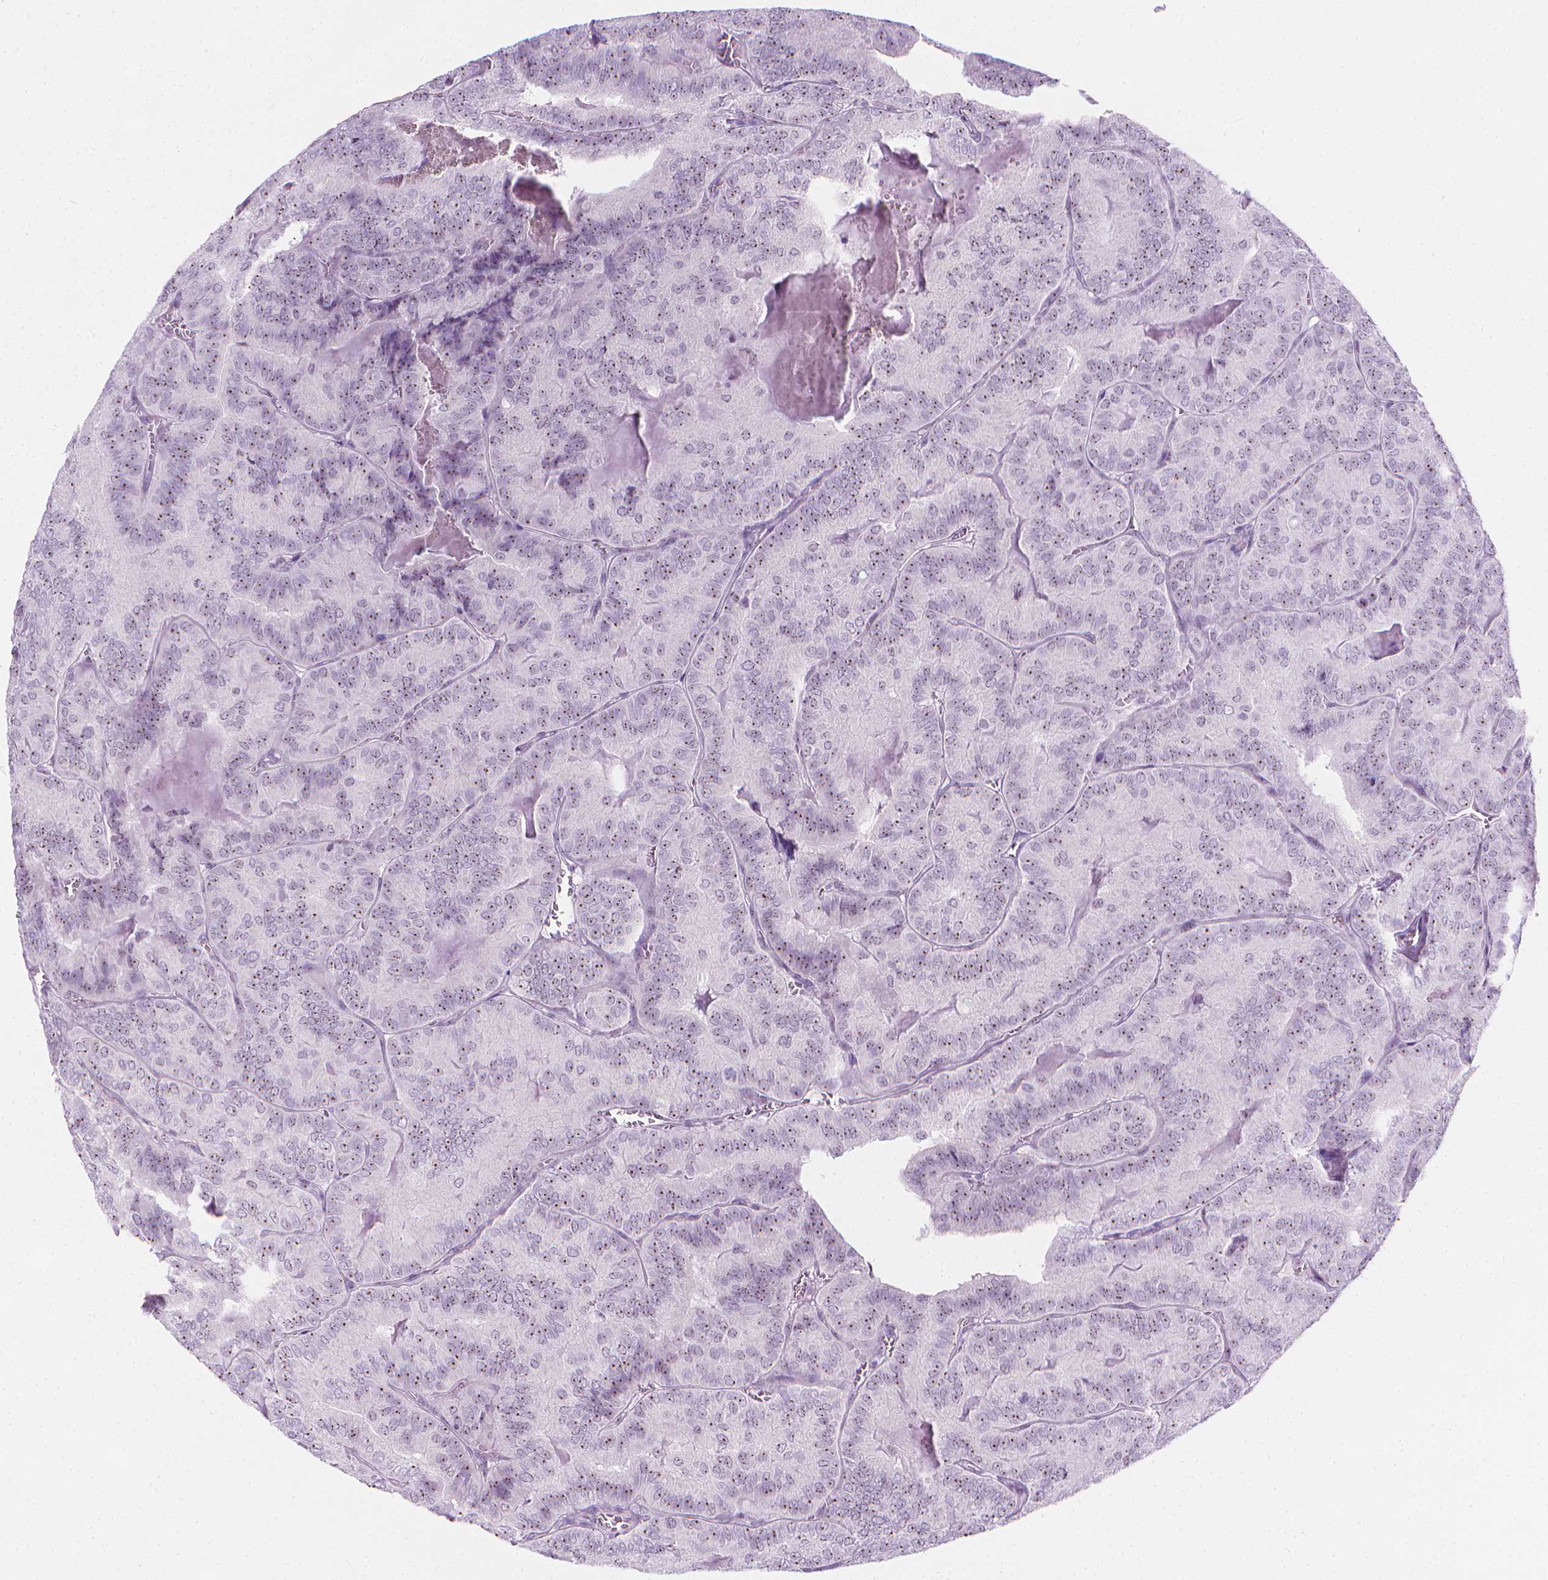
{"staining": {"intensity": "weak", "quantity": ">75%", "location": "nuclear"}, "tissue": "thyroid cancer", "cell_type": "Tumor cells", "image_type": "cancer", "snomed": [{"axis": "morphology", "description": "Papillary adenocarcinoma, NOS"}, {"axis": "topography", "description": "Thyroid gland"}], "caption": "Thyroid papillary adenocarcinoma was stained to show a protein in brown. There is low levels of weak nuclear positivity in approximately >75% of tumor cells.", "gene": "NOL7", "patient": {"sex": "female", "age": 75}}